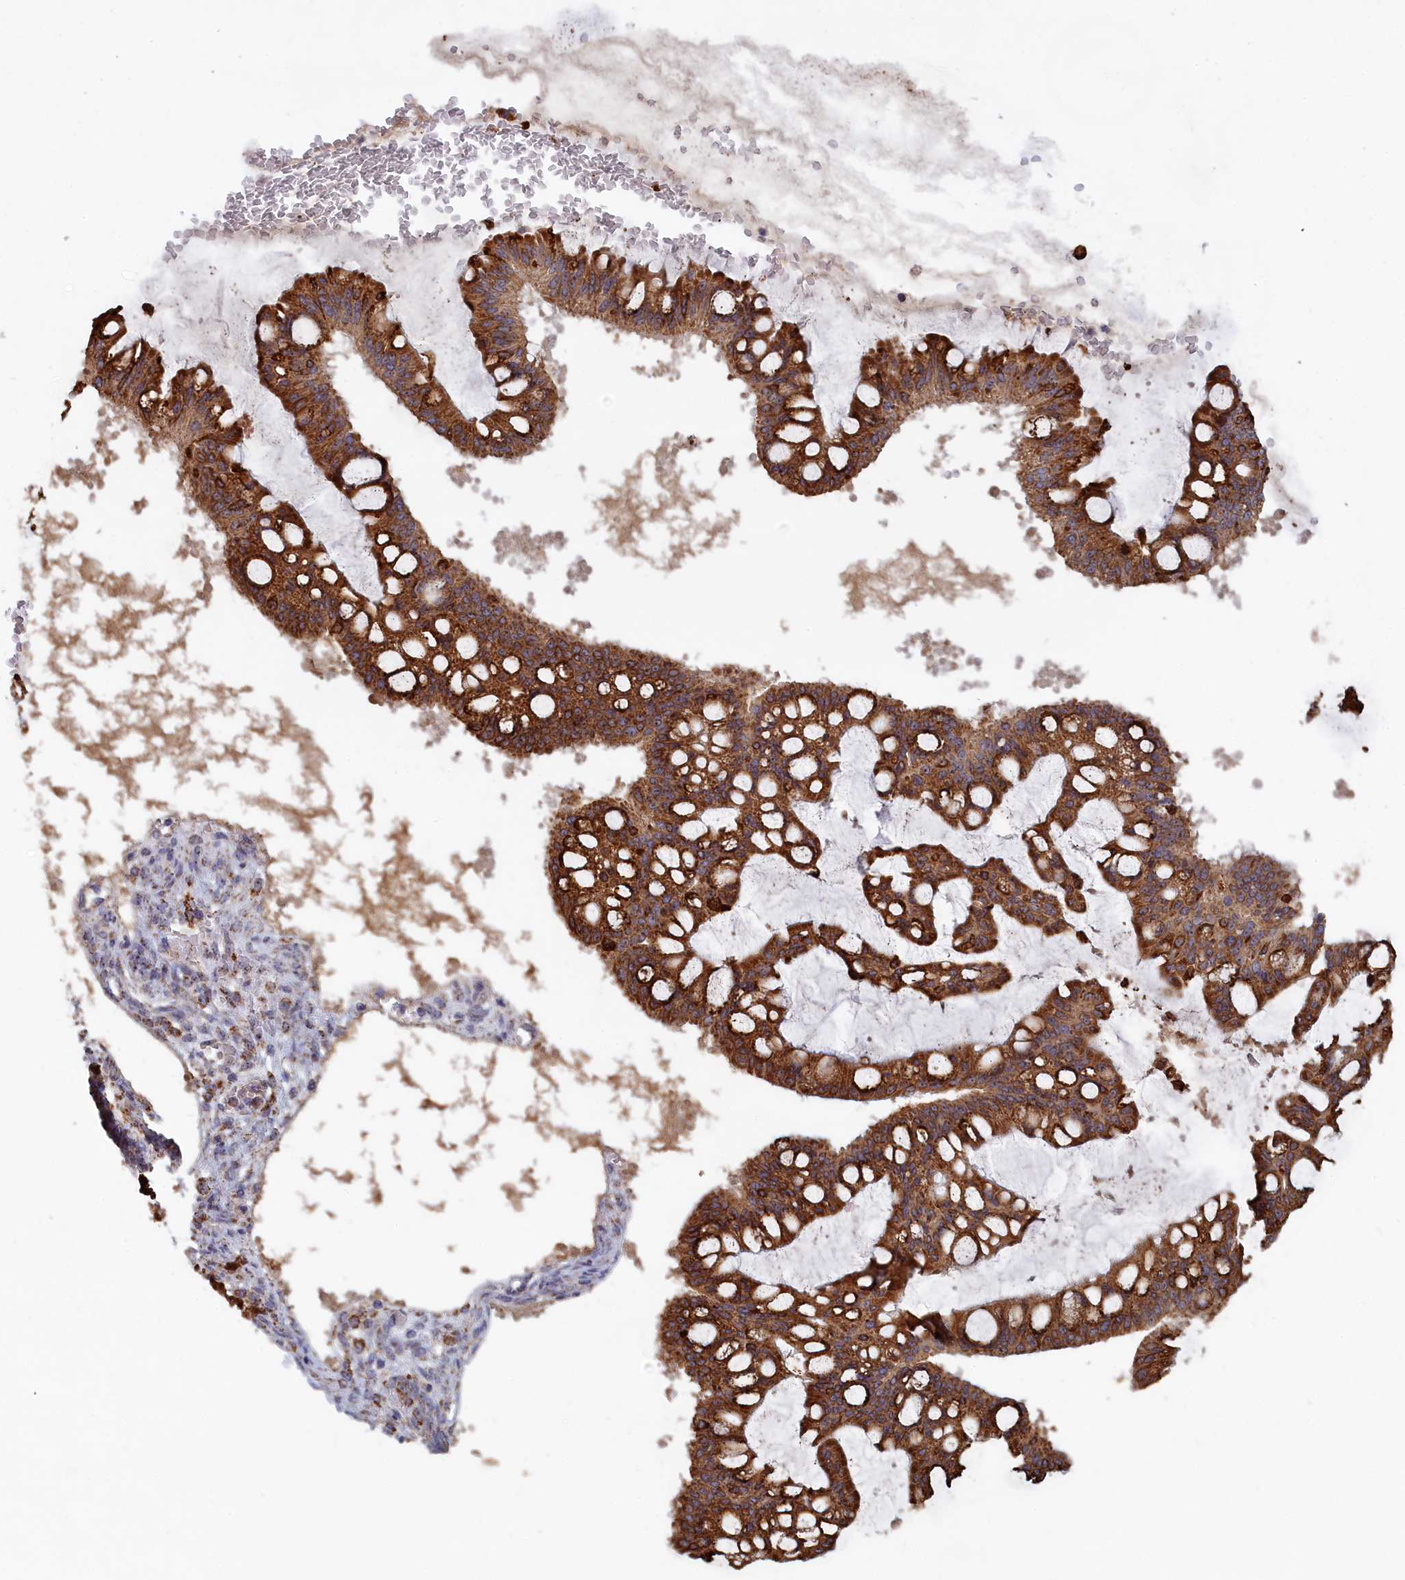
{"staining": {"intensity": "strong", "quantity": ">75%", "location": "cytoplasmic/membranous"}, "tissue": "ovarian cancer", "cell_type": "Tumor cells", "image_type": "cancer", "snomed": [{"axis": "morphology", "description": "Cystadenocarcinoma, mucinous, NOS"}, {"axis": "topography", "description": "Ovary"}], "caption": "An IHC histopathology image of tumor tissue is shown. Protein staining in brown highlights strong cytoplasmic/membranous positivity in mucinous cystadenocarcinoma (ovarian) within tumor cells. Using DAB (brown) and hematoxylin (blue) stains, captured at high magnification using brightfield microscopy.", "gene": "ZNF816", "patient": {"sex": "female", "age": 73}}